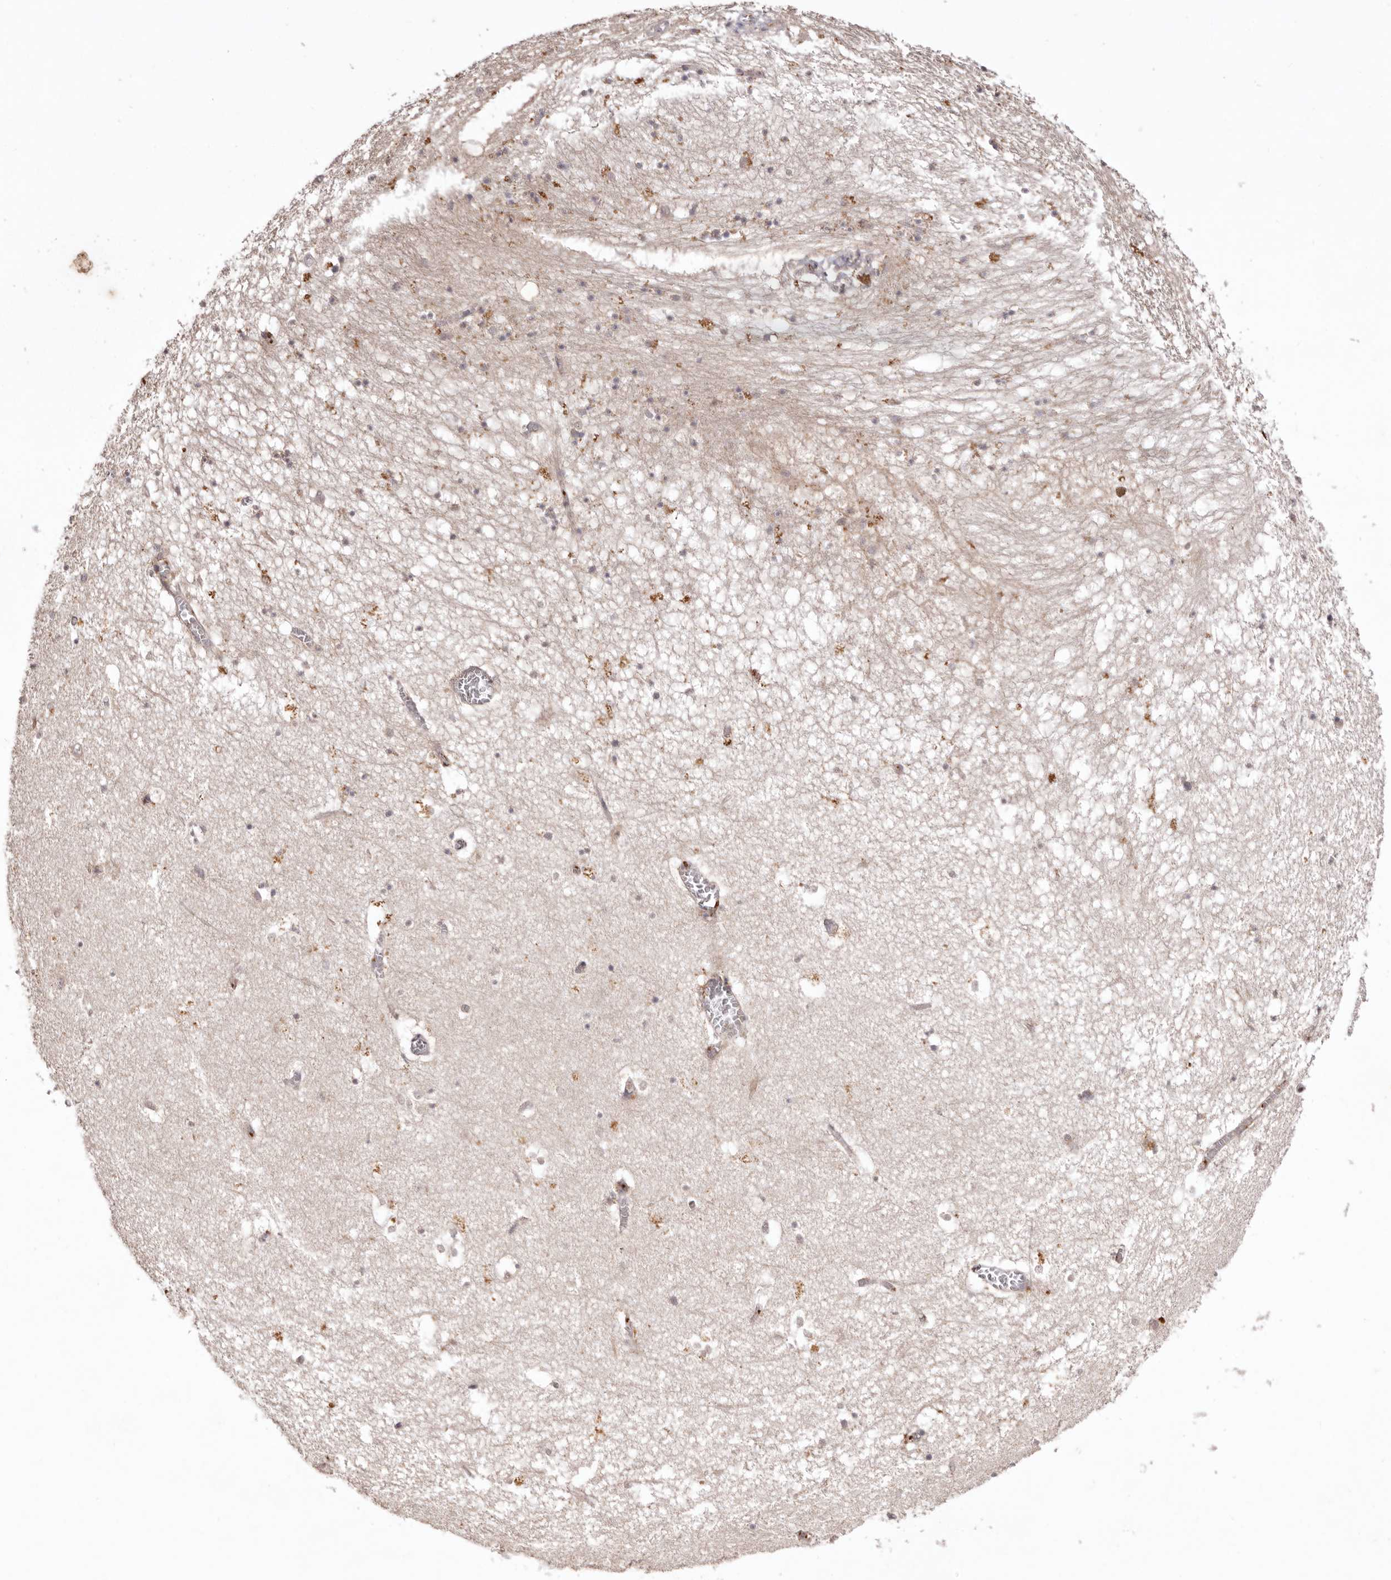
{"staining": {"intensity": "moderate", "quantity": "<25%", "location": "cytoplasmic/membranous"}, "tissue": "hippocampus", "cell_type": "Glial cells", "image_type": "normal", "snomed": [{"axis": "morphology", "description": "Normal tissue, NOS"}, {"axis": "topography", "description": "Hippocampus"}], "caption": "Protein positivity by IHC reveals moderate cytoplasmic/membranous positivity in about <25% of glial cells in normal hippocampus.", "gene": "NOTCH1", "patient": {"sex": "female", "age": 64}}